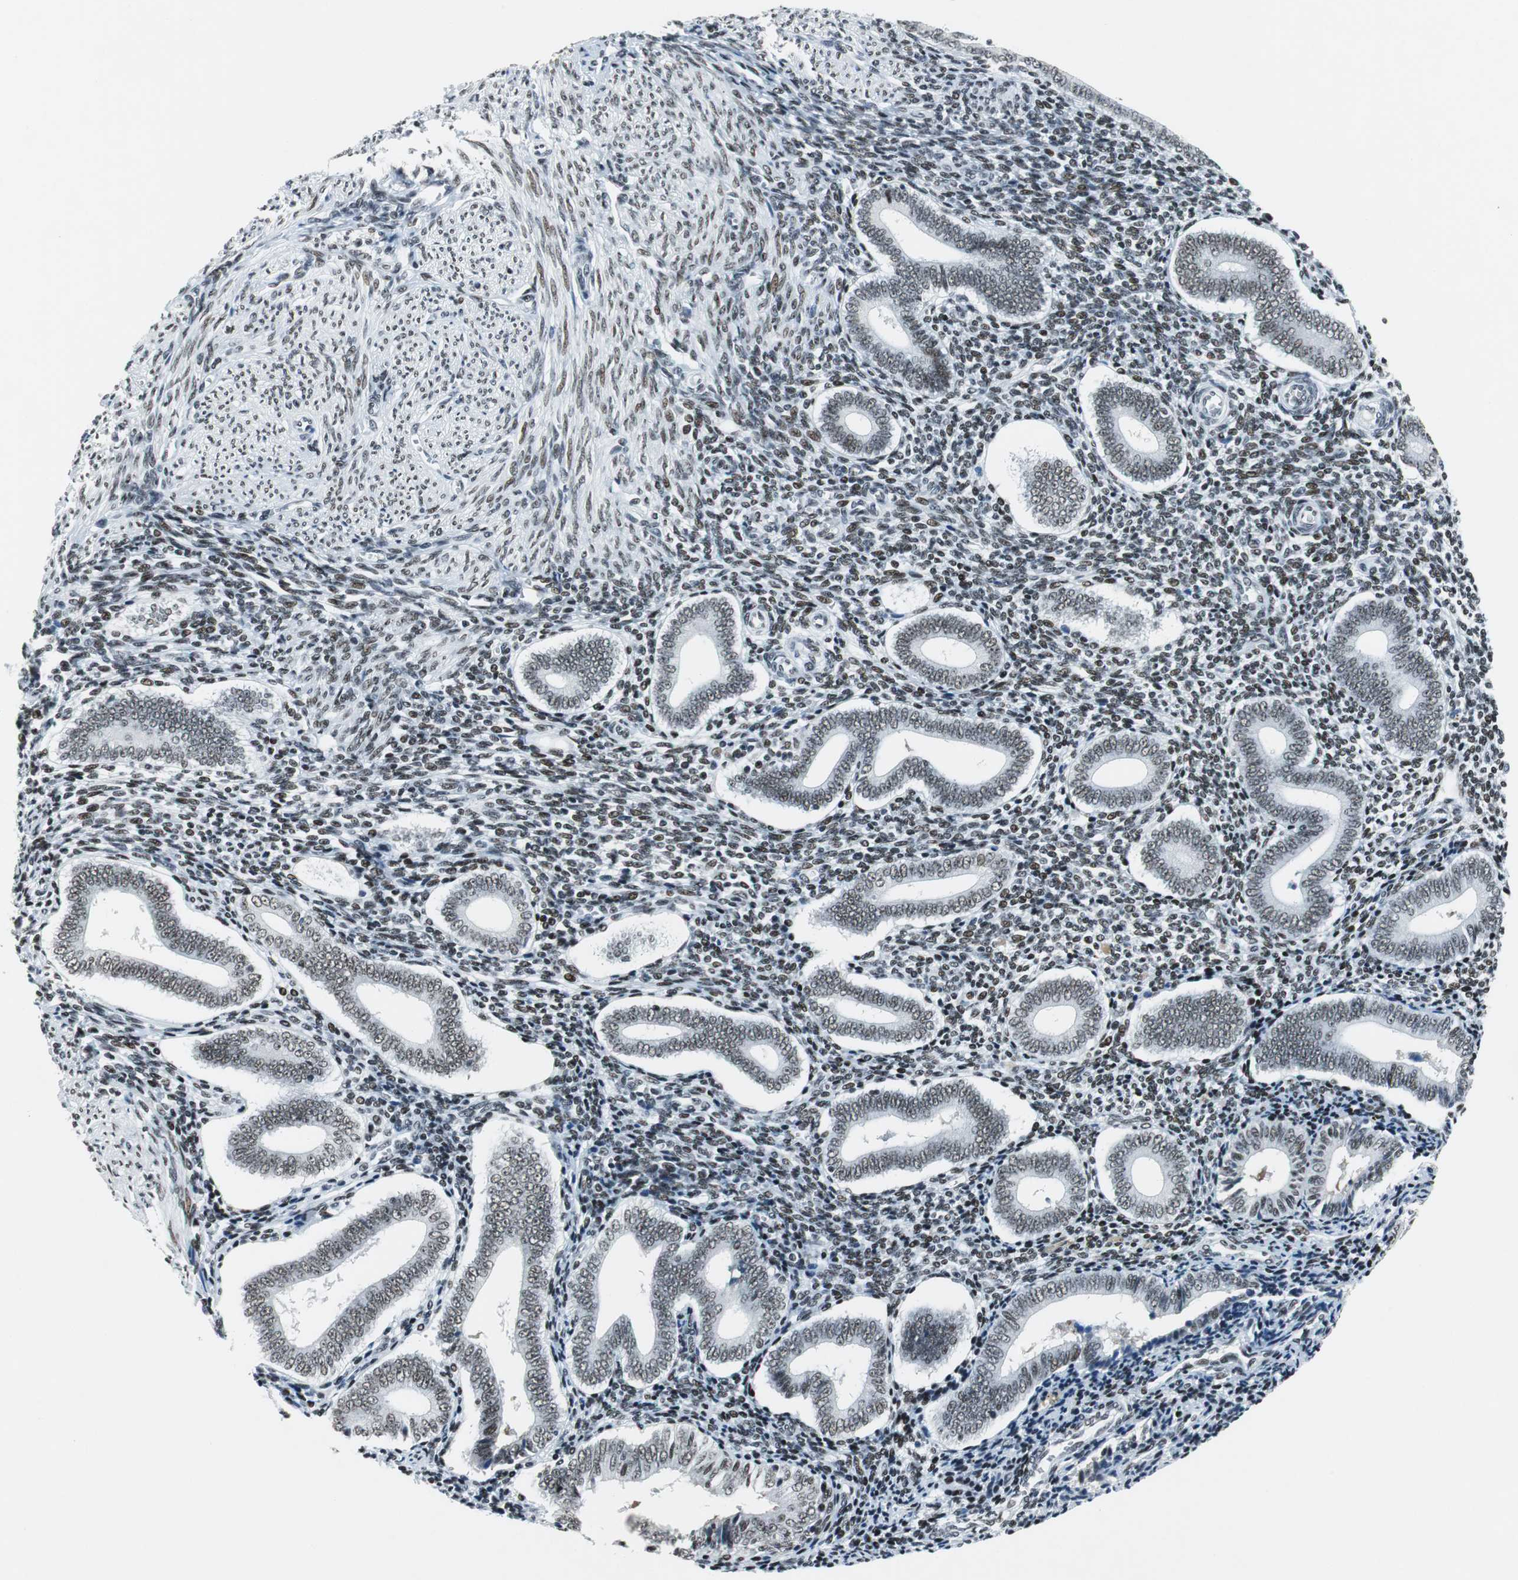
{"staining": {"intensity": "weak", "quantity": "25%-75%", "location": "nuclear"}, "tissue": "endometrium", "cell_type": "Cells in endometrial stroma", "image_type": "normal", "snomed": [{"axis": "morphology", "description": "Normal tissue, NOS"}, {"axis": "topography", "description": "Uterus"}, {"axis": "topography", "description": "Endometrium"}], "caption": "Human endometrium stained with a brown dye exhibits weak nuclear positive expression in about 25%-75% of cells in endometrial stroma.", "gene": "HDAC3", "patient": {"sex": "female", "age": 33}}